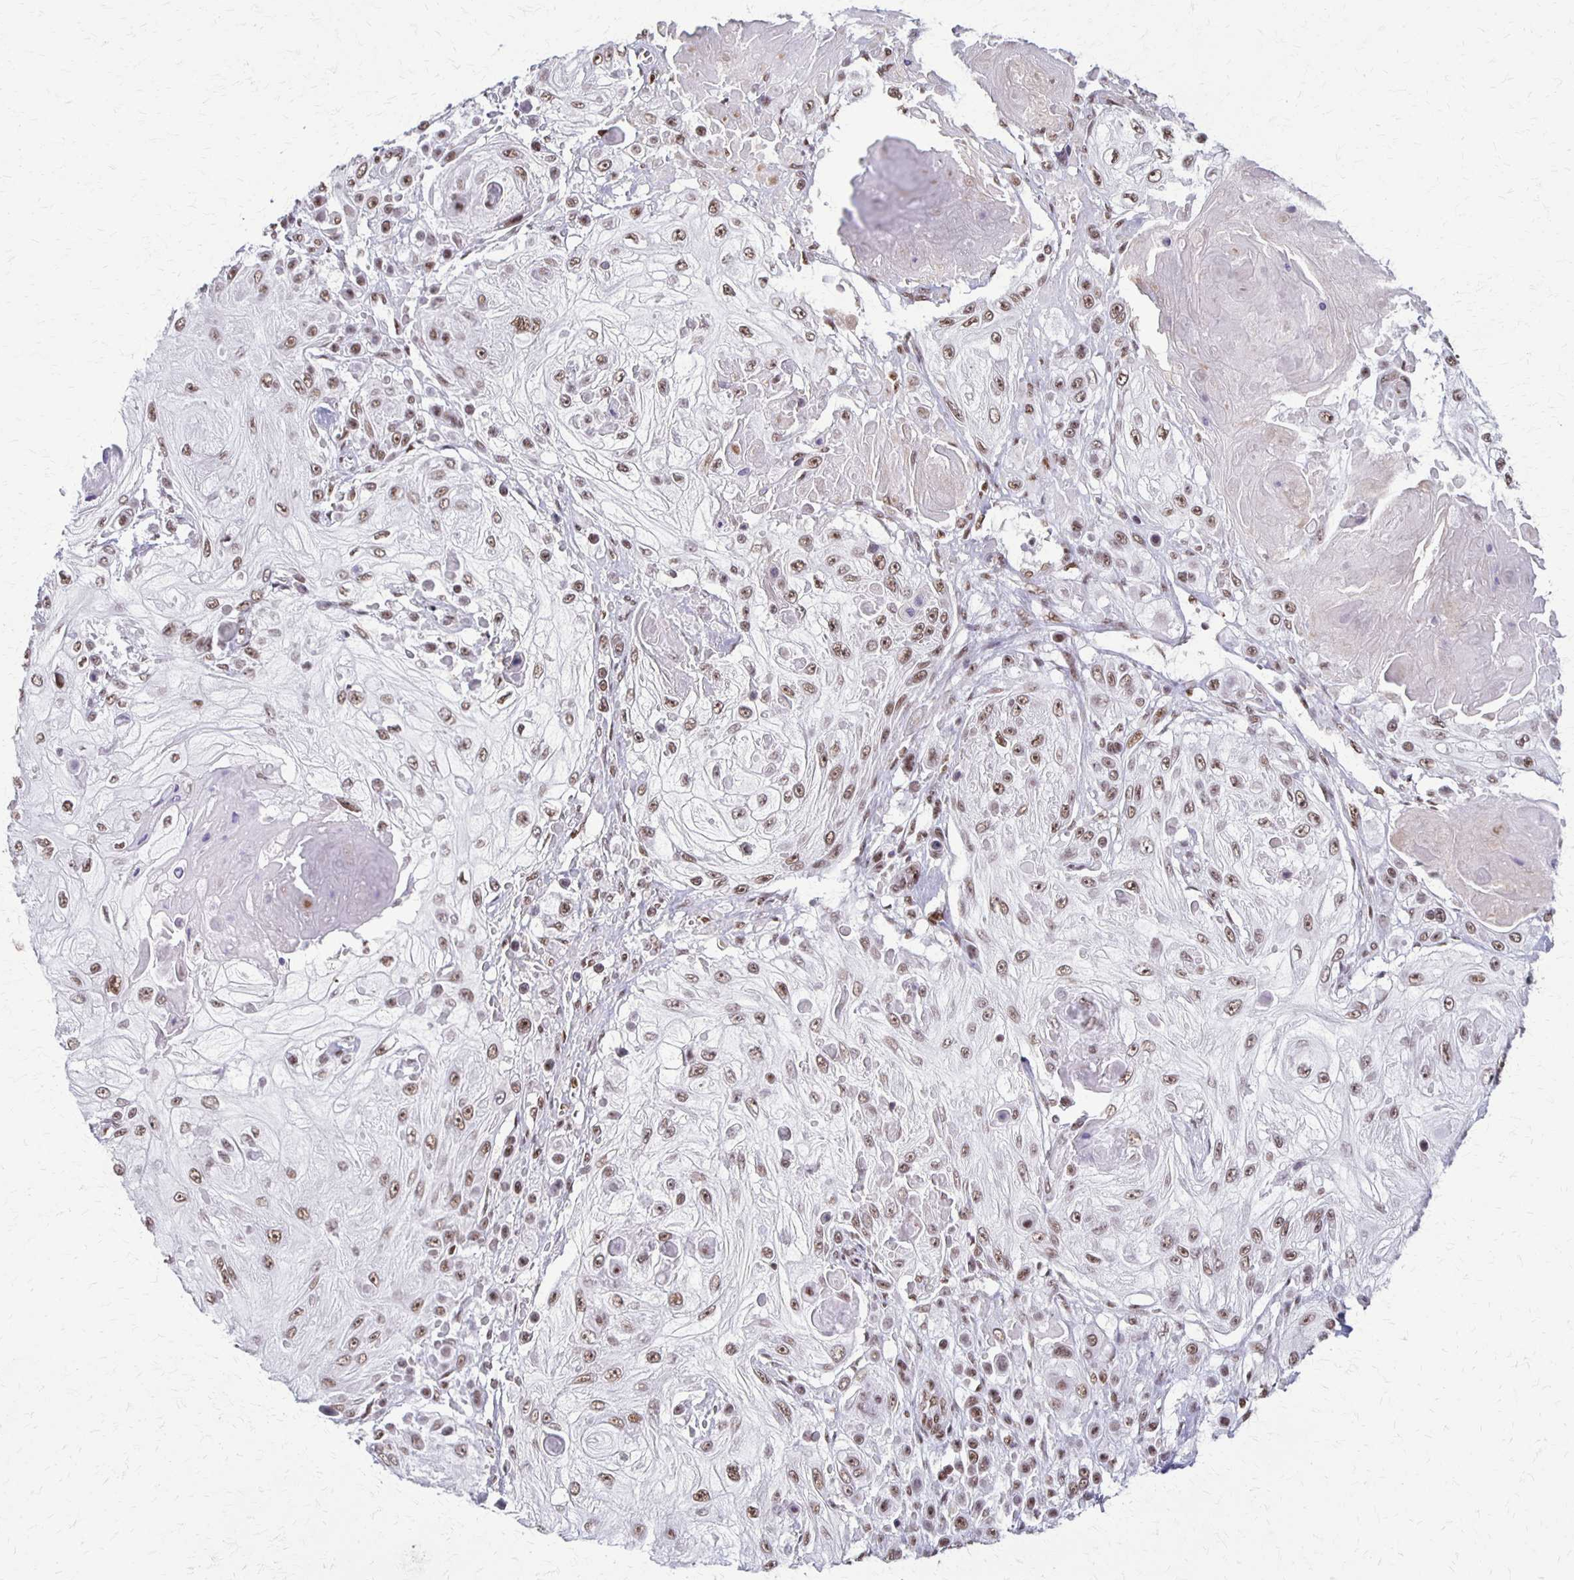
{"staining": {"intensity": "strong", "quantity": "25%-75%", "location": "nuclear"}, "tissue": "skin cancer", "cell_type": "Tumor cells", "image_type": "cancer", "snomed": [{"axis": "morphology", "description": "Squamous cell carcinoma, NOS"}, {"axis": "topography", "description": "Skin"}], "caption": "Immunohistochemical staining of squamous cell carcinoma (skin) shows strong nuclear protein expression in about 25%-75% of tumor cells. (Stains: DAB (3,3'-diaminobenzidine) in brown, nuclei in blue, Microscopy: brightfield microscopy at high magnification).", "gene": "XRCC6", "patient": {"sex": "male", "age": 67}}